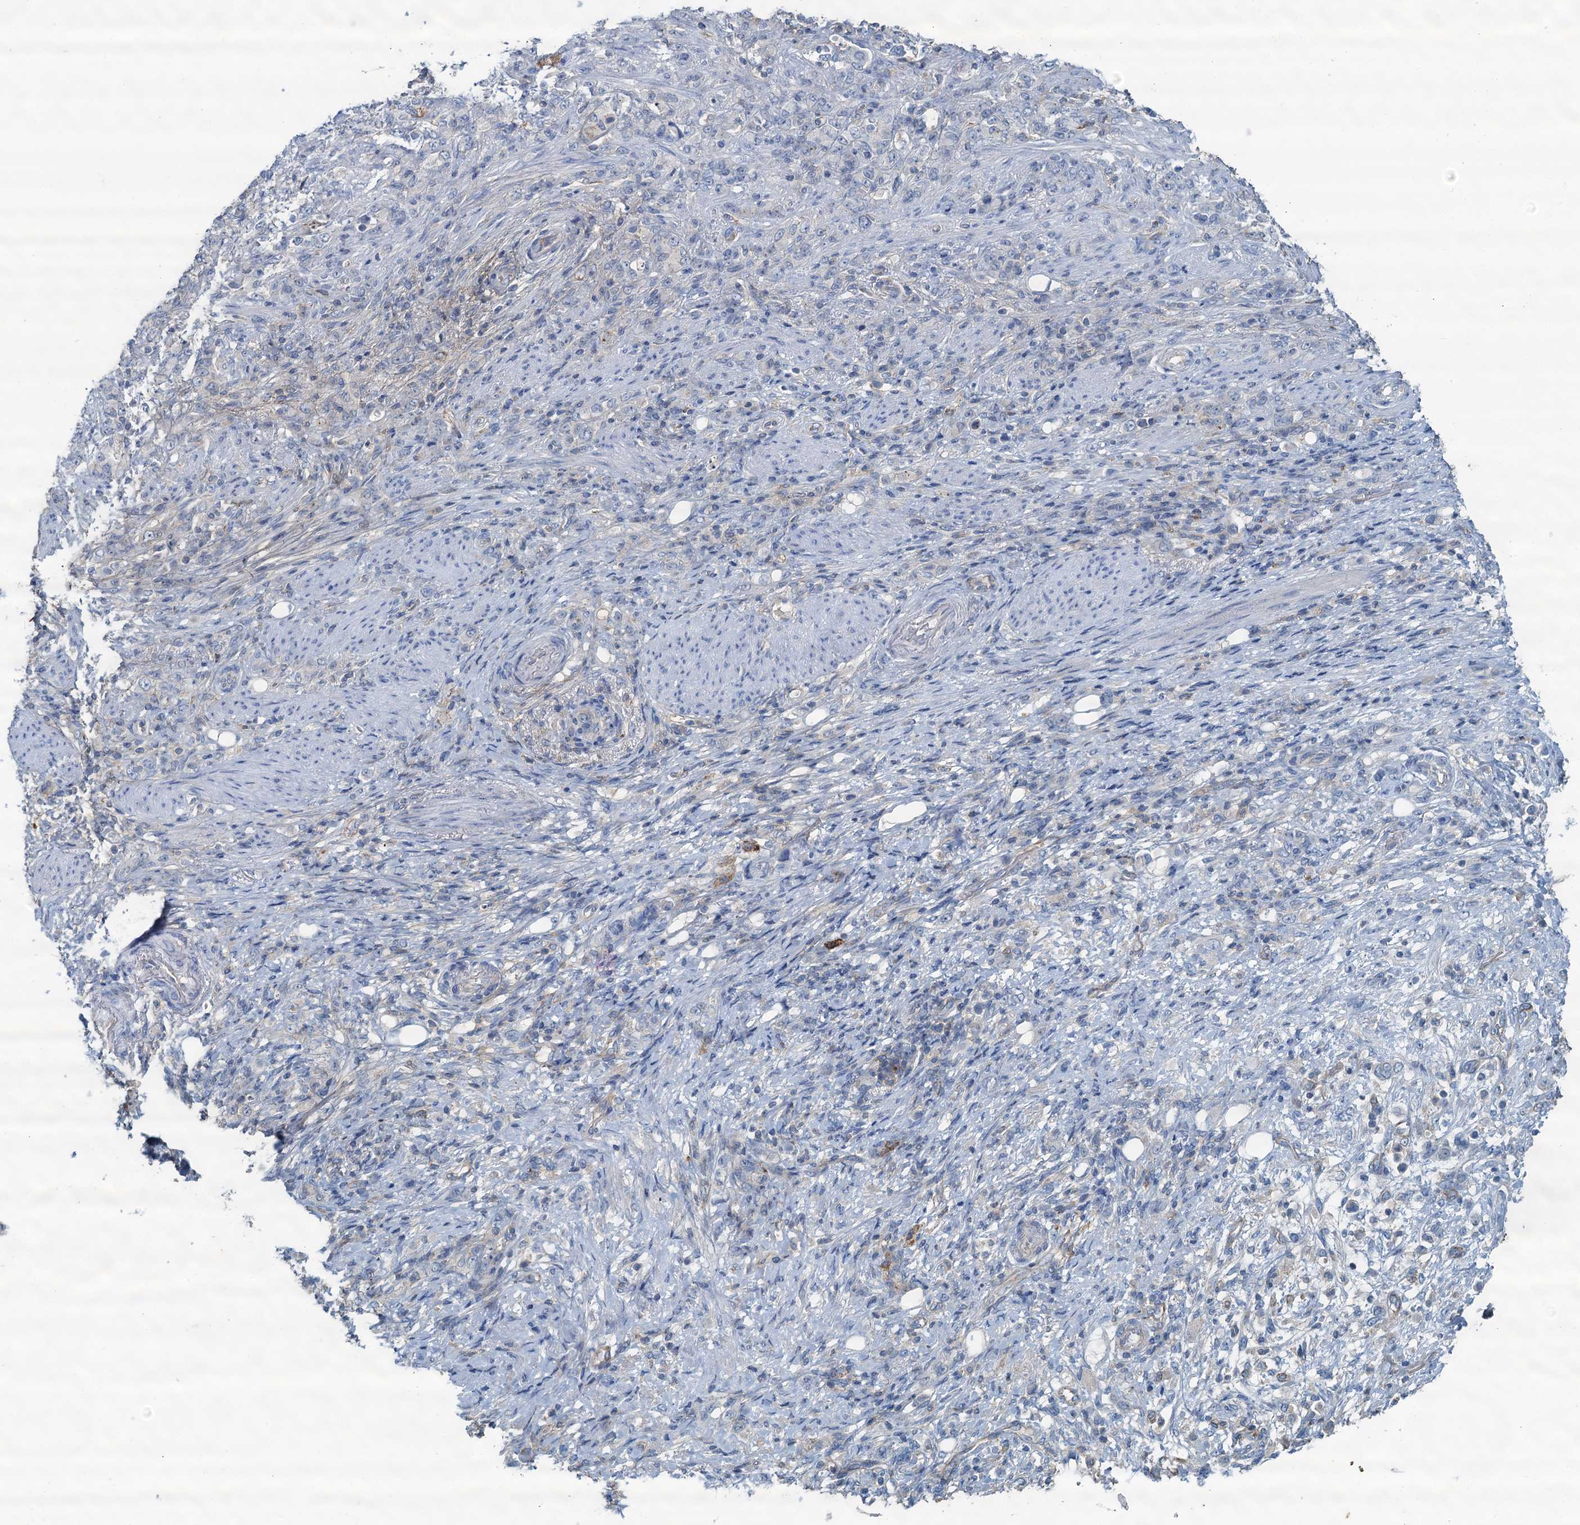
{"staining": {"intensity": "negative", "quantity": "none", "location": "none"}, "tissue": "stomach cancer", "cell_type": "Tumor cells", "image_type": "cancer", "snomed": [{"axis": "morphology", "description": "Adenocarcinoma, NOS"}, {"axis": "topography", "description": "Stomach"}], "caption": "Tumor cells are negative for protein expression in human adenocarcinoma (stomach).", "gene": "THAP10", "patient": {"sex": "female", "age": 79}}